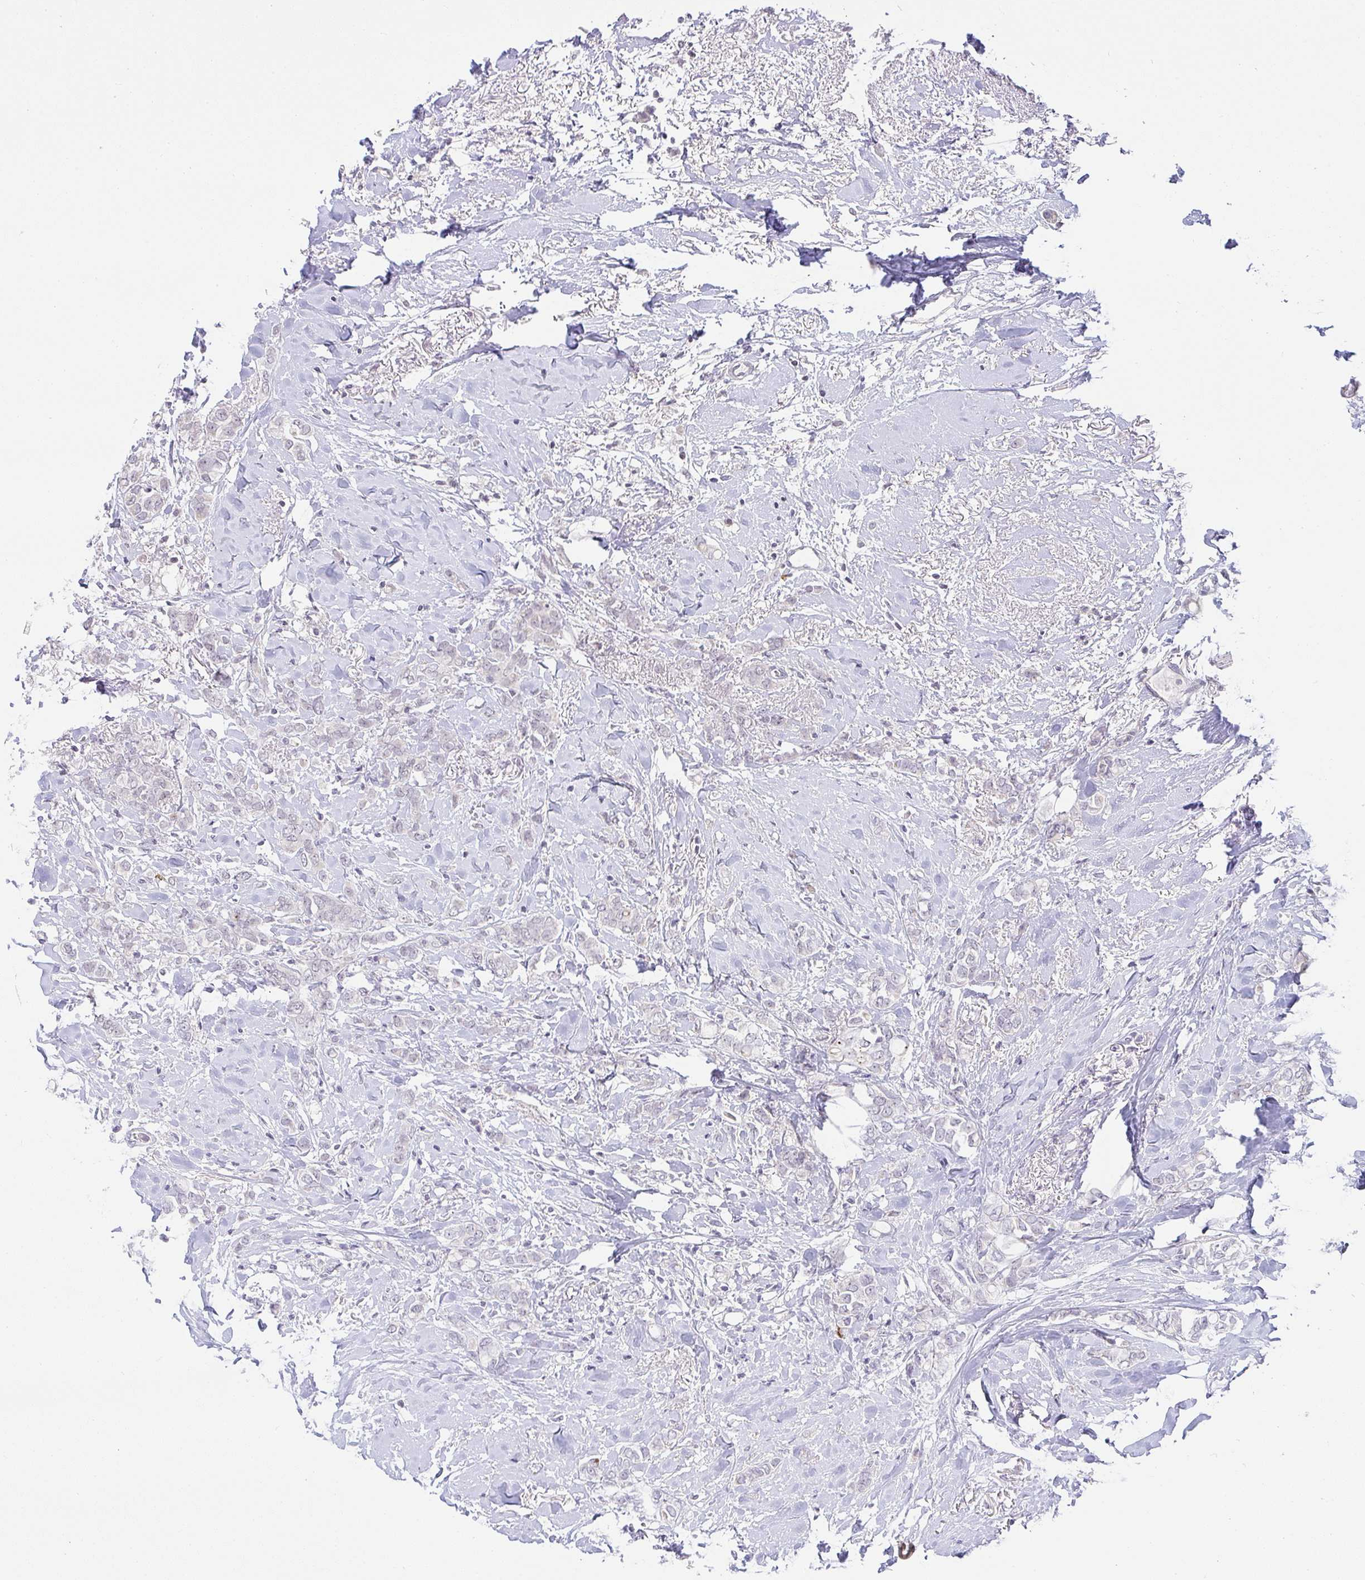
{"staining": {"intensity": "negative", "quantity": "none", "location": "none"}, "tissue": "breast cancer", "cell_type": "Tumor cells", "image_type": "cancer", "snomed": [{"axis": "morphology", "description": "Lobular carcinoma"}, {"axis": "topography", "description": "Breast"}], "caption": "Immunohistochemistry (IHC) image of human breast lobular carcinoma stained for a protein (brown), which reveals no positivity in tumor cells. (DAB IHC, high magnification).", "gene": "CACNA1S", "patient": {"sex": "female", "age": 91}}